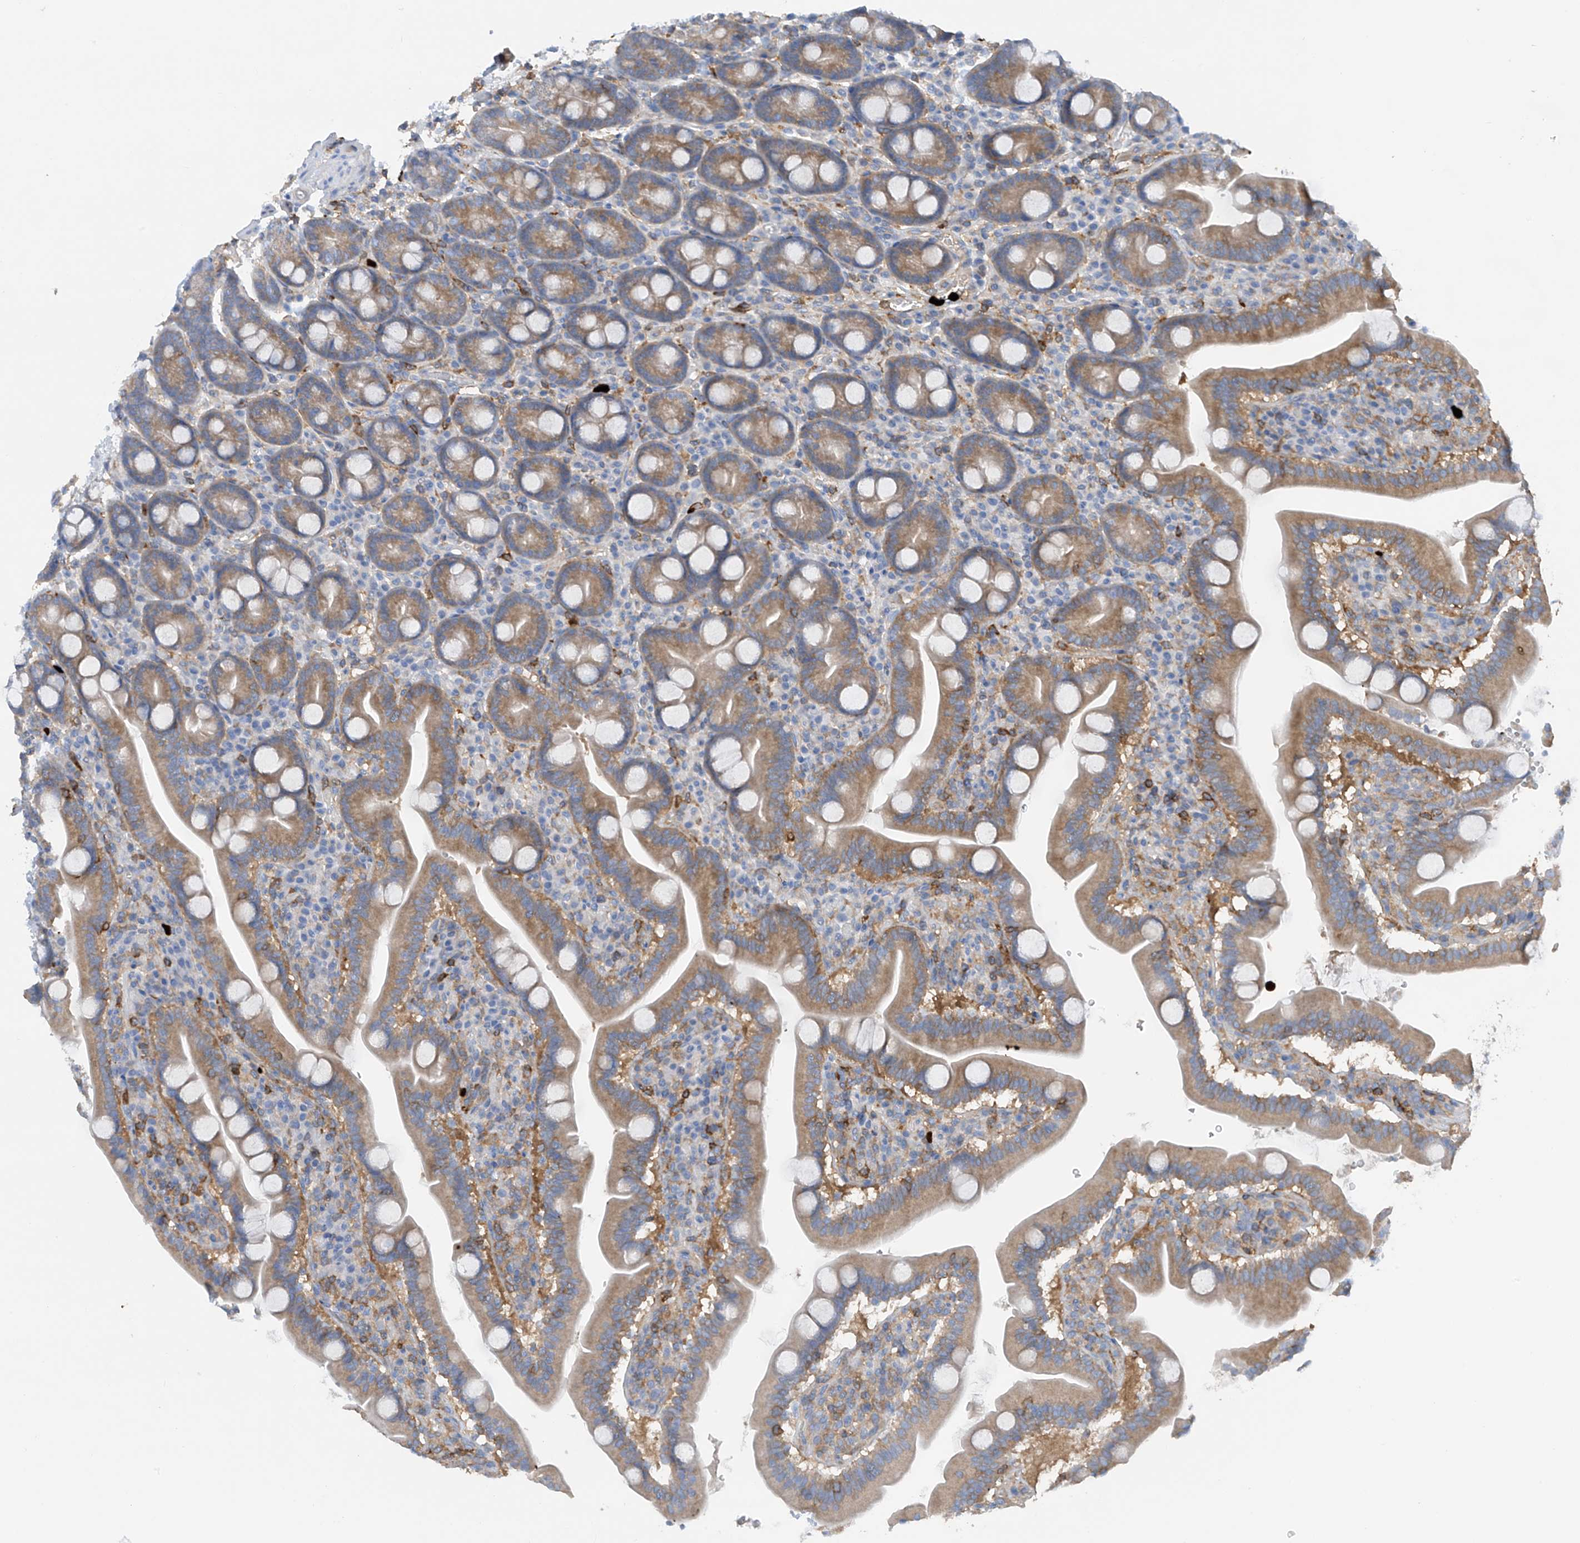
{"staining": {"intensity": "moderate", "quantity": "25%-75%", "location": "cytoplasmic/membranous"}, "tissue": "duodenum", "cell_type": "Glandular cells", "image_type": "normal", "snomed": [{"axis": "morphology", "description": "Normal tissue, NOS"}, {"axis": "topography", "description": "Duodenum"}], "caption": "Glandular cells demonstrate medium levels of moderate cytoplasmic/membranous staining in approximately 25%-75% of cells in benign duodenum. (DAB IHC, brown staining for protein, blue staining for nuclei).", "gene": "PHACTR2", "patient": {"sex": "male", "age": 35}}